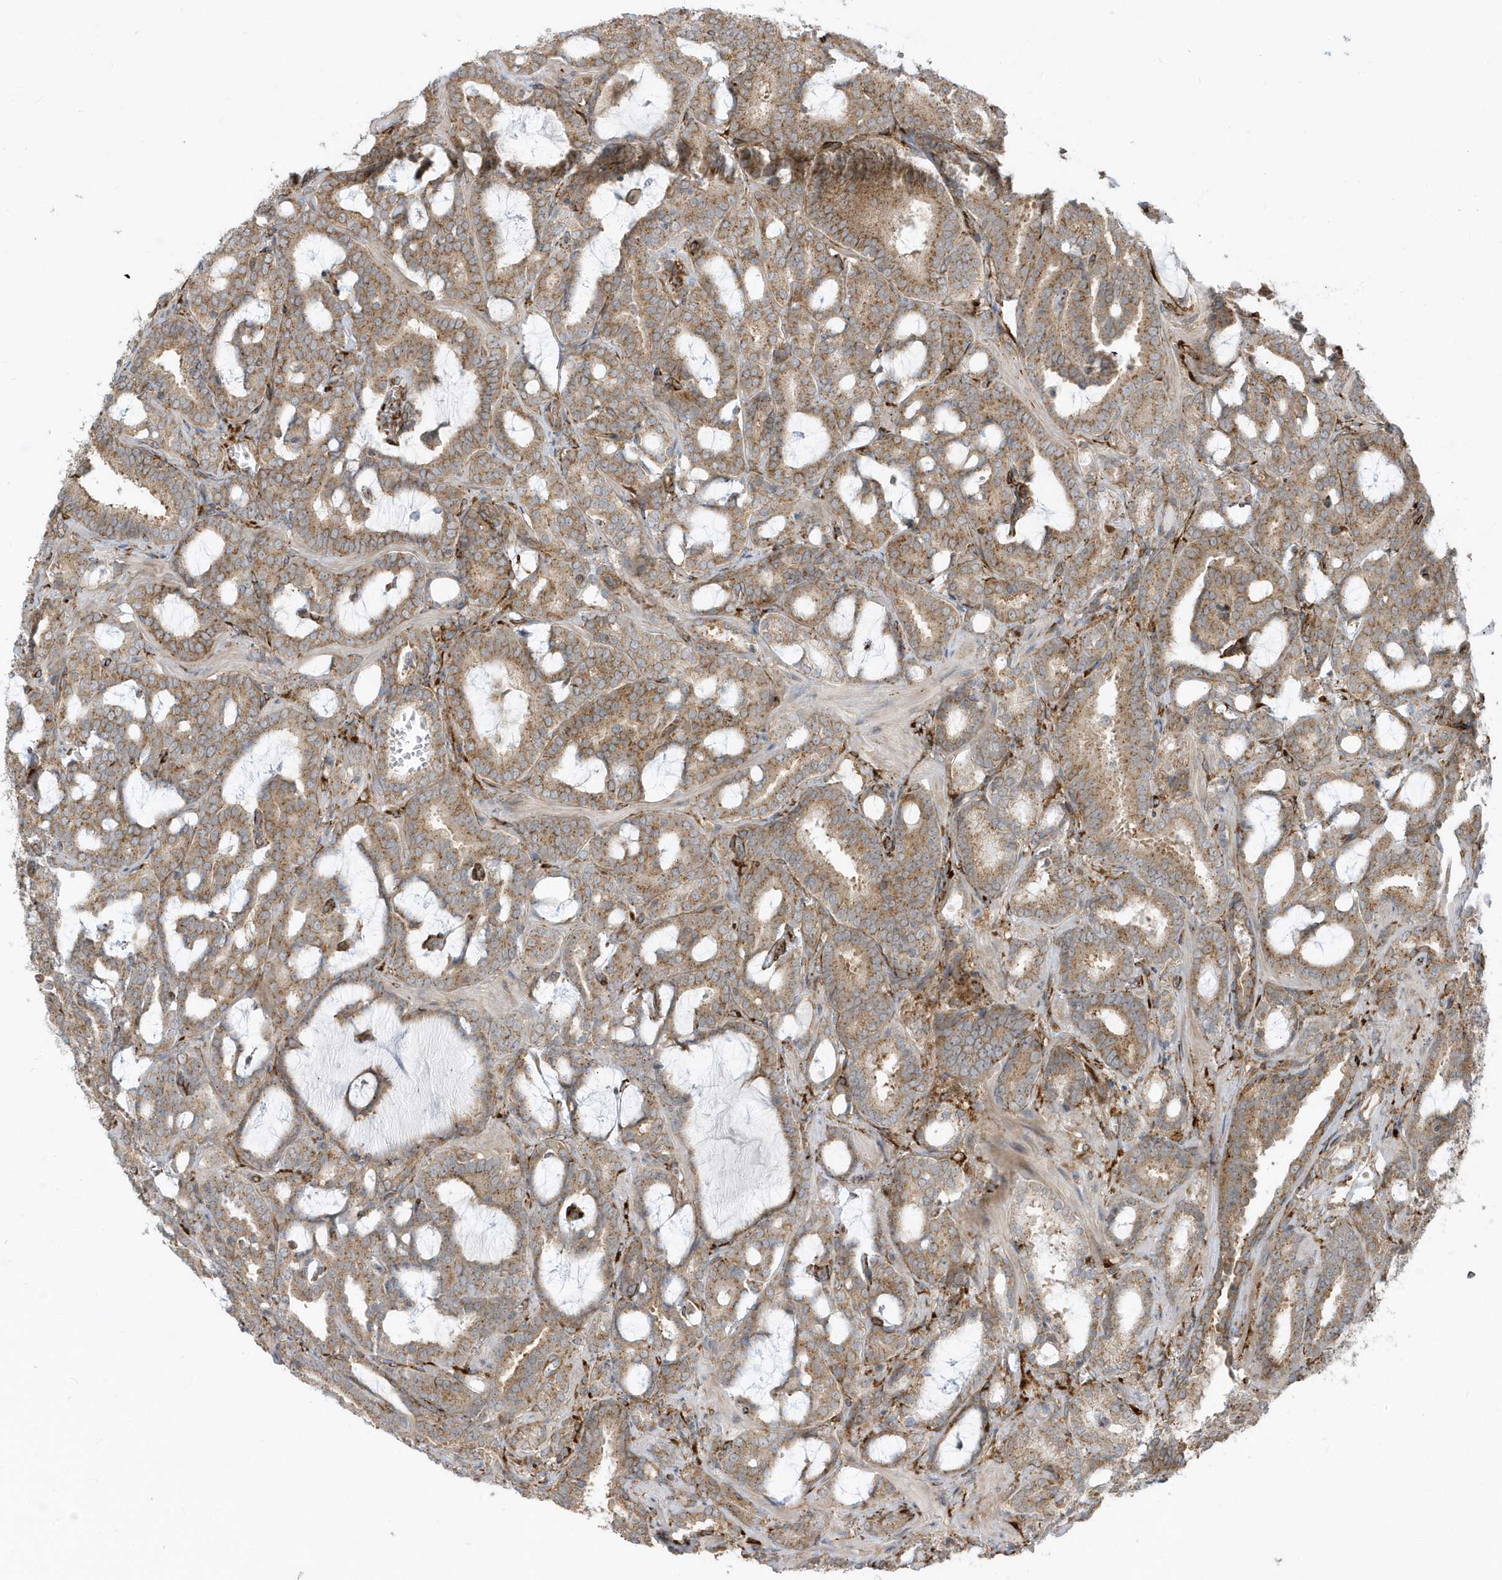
{"staining": {"intensity": "moderate", "quantity": ">75%", "location": "cytoplasmic/membranous"}, "tissue": "prostate cancer", "cell_type": "Tumor cells", "image_type": "cancer", "snomed": [{"axis": "morphology", "description": "Adenocarcinoma, High grade"}, {"axis": "topography", "description": "Prostate and seminal vesicle, NOS"}], "caption": "Immunohistochemical staining of adenocarcinoma (high-grade) (prostate) demonstrates medium levels of moderate cytoplasmic/membranous protein expression in approximately >75% of tumor cells.", "gene": "HRH4", "patient": {"sex": "male", "age": 67}}